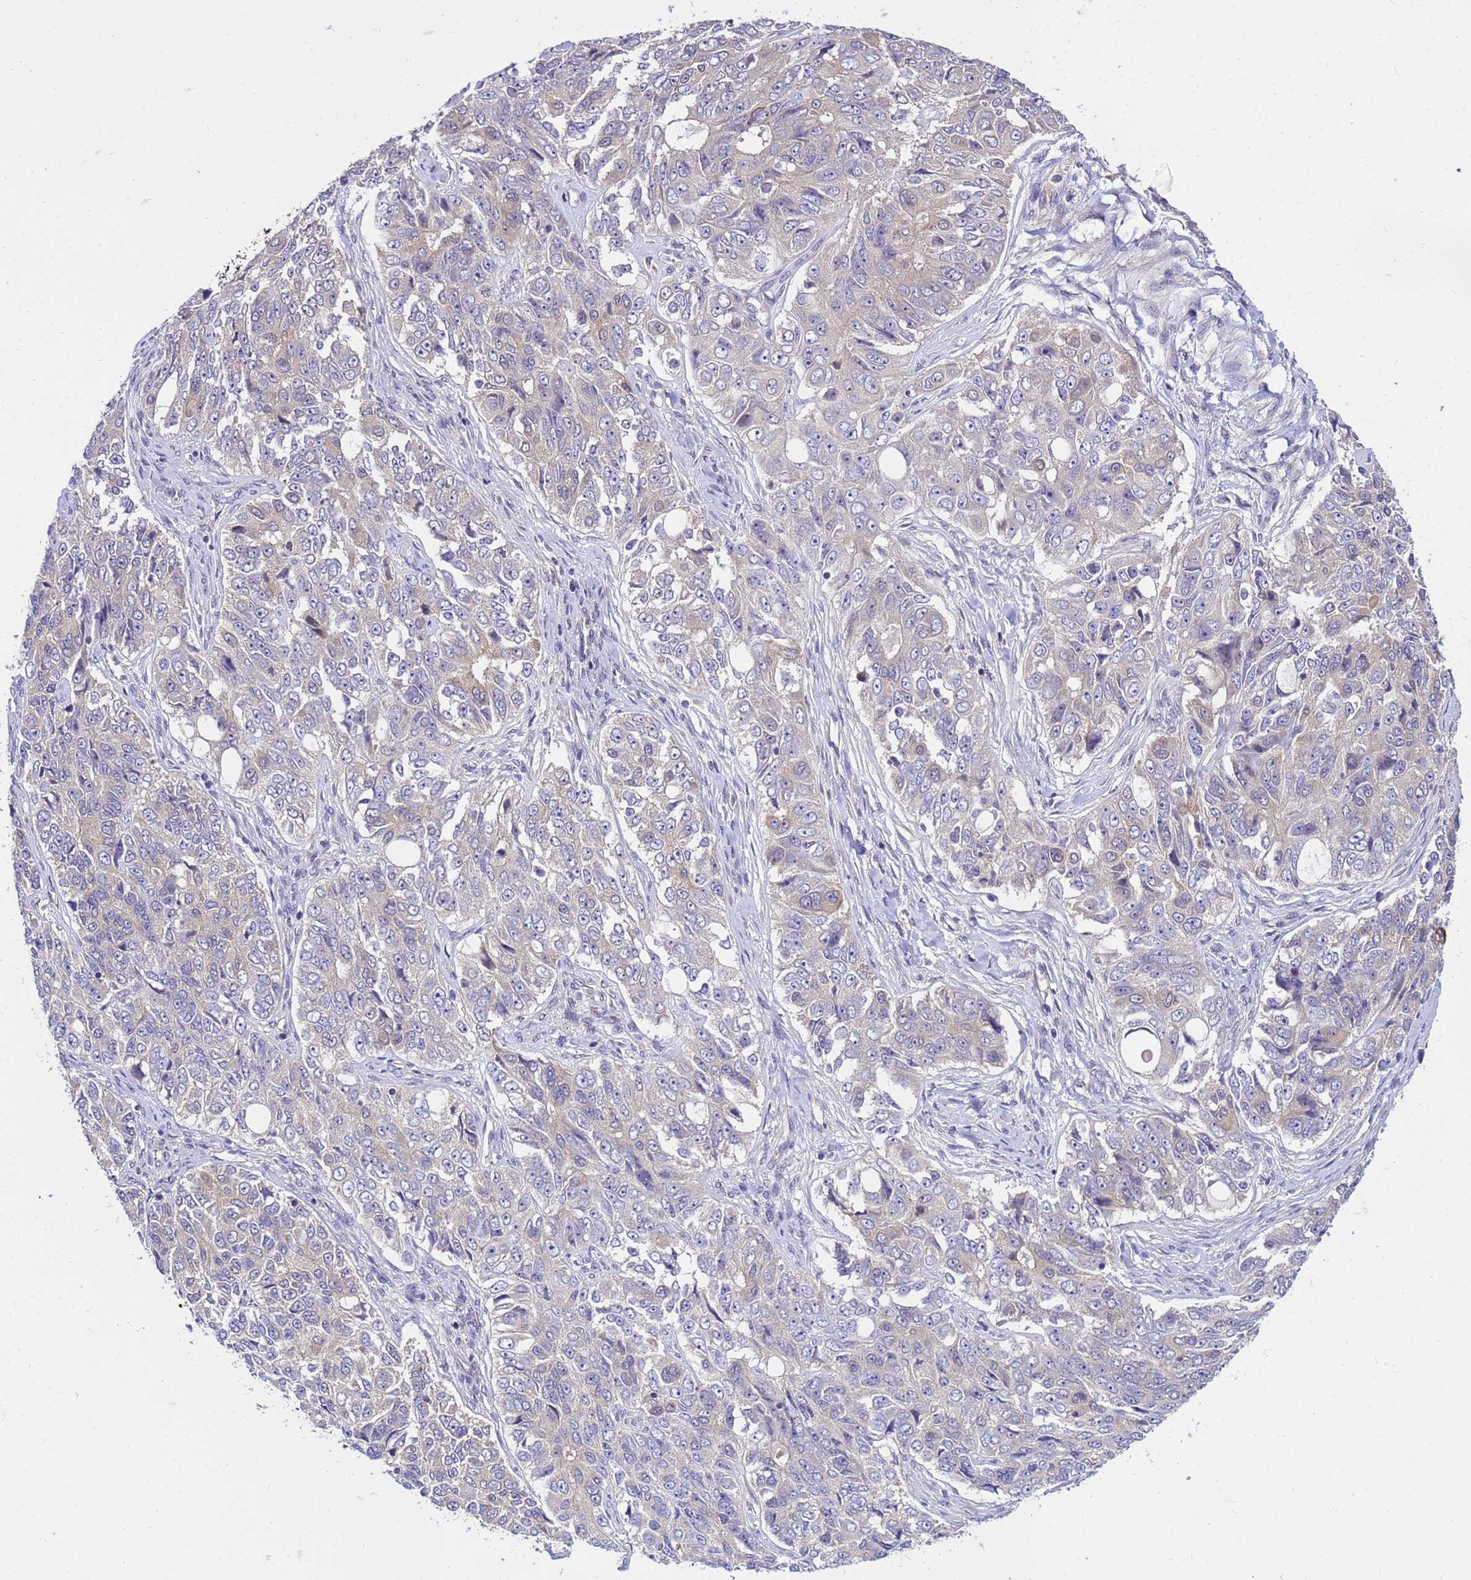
{"staining": {"intensity": "negative", "quantity": "none", "location": "none"}, "tissue": "ovarian cancer", "cell_type": "Tumor cells", "image_type": "cancer", "snomed": [{"axis": "morphology", "description": "Carcinoma, endometroid"}, {"axis": "topography", "description": "Ovary"}], "caption": "There is no significant positivity in tumor cells of ovarian endometroid carcinoma.", "gene": "GET3", "patient": {"sex": "female", "age": 51}}